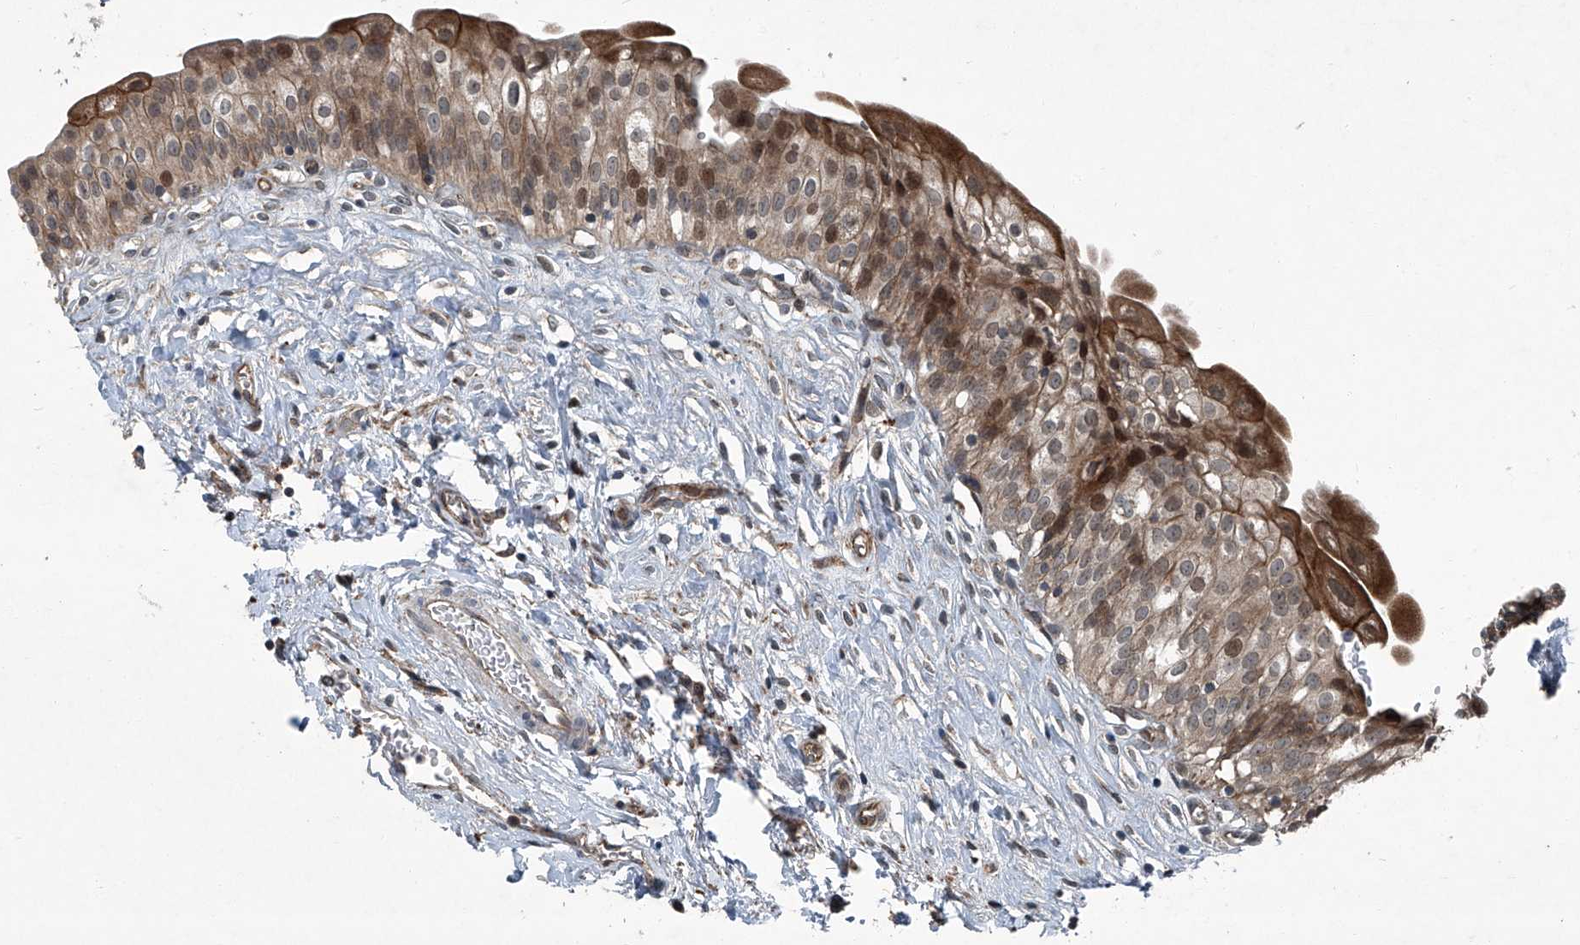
{"staining": {"intensity": "moderate", "quantity": ">75%", "location": "cytoplasmic/membranous,nuclear"}, "tissue": "urinary bladder", "cell_type": "Urothelial cells", "image_type": "normal", "snomed": [{"axis": "morphology", "description": "Normal tissue, NOS"}, {"axis": "topography", "description": "Urinary bladder"}], "caption": "Urothelial cells reveal medium levels of moderate cytoplasmic/membranous,nuclear positivity in about >75% of cells in benign urinary bladder. The staining was performed using DAB (3,3'-diaminobenzidine) to visualize the protein expression in brown, while the nuclei were stained in blue with hematoxylin (Magnification: 20x).", "gene": "SENP2", "patient": {"sex": "male", "age": 51}}